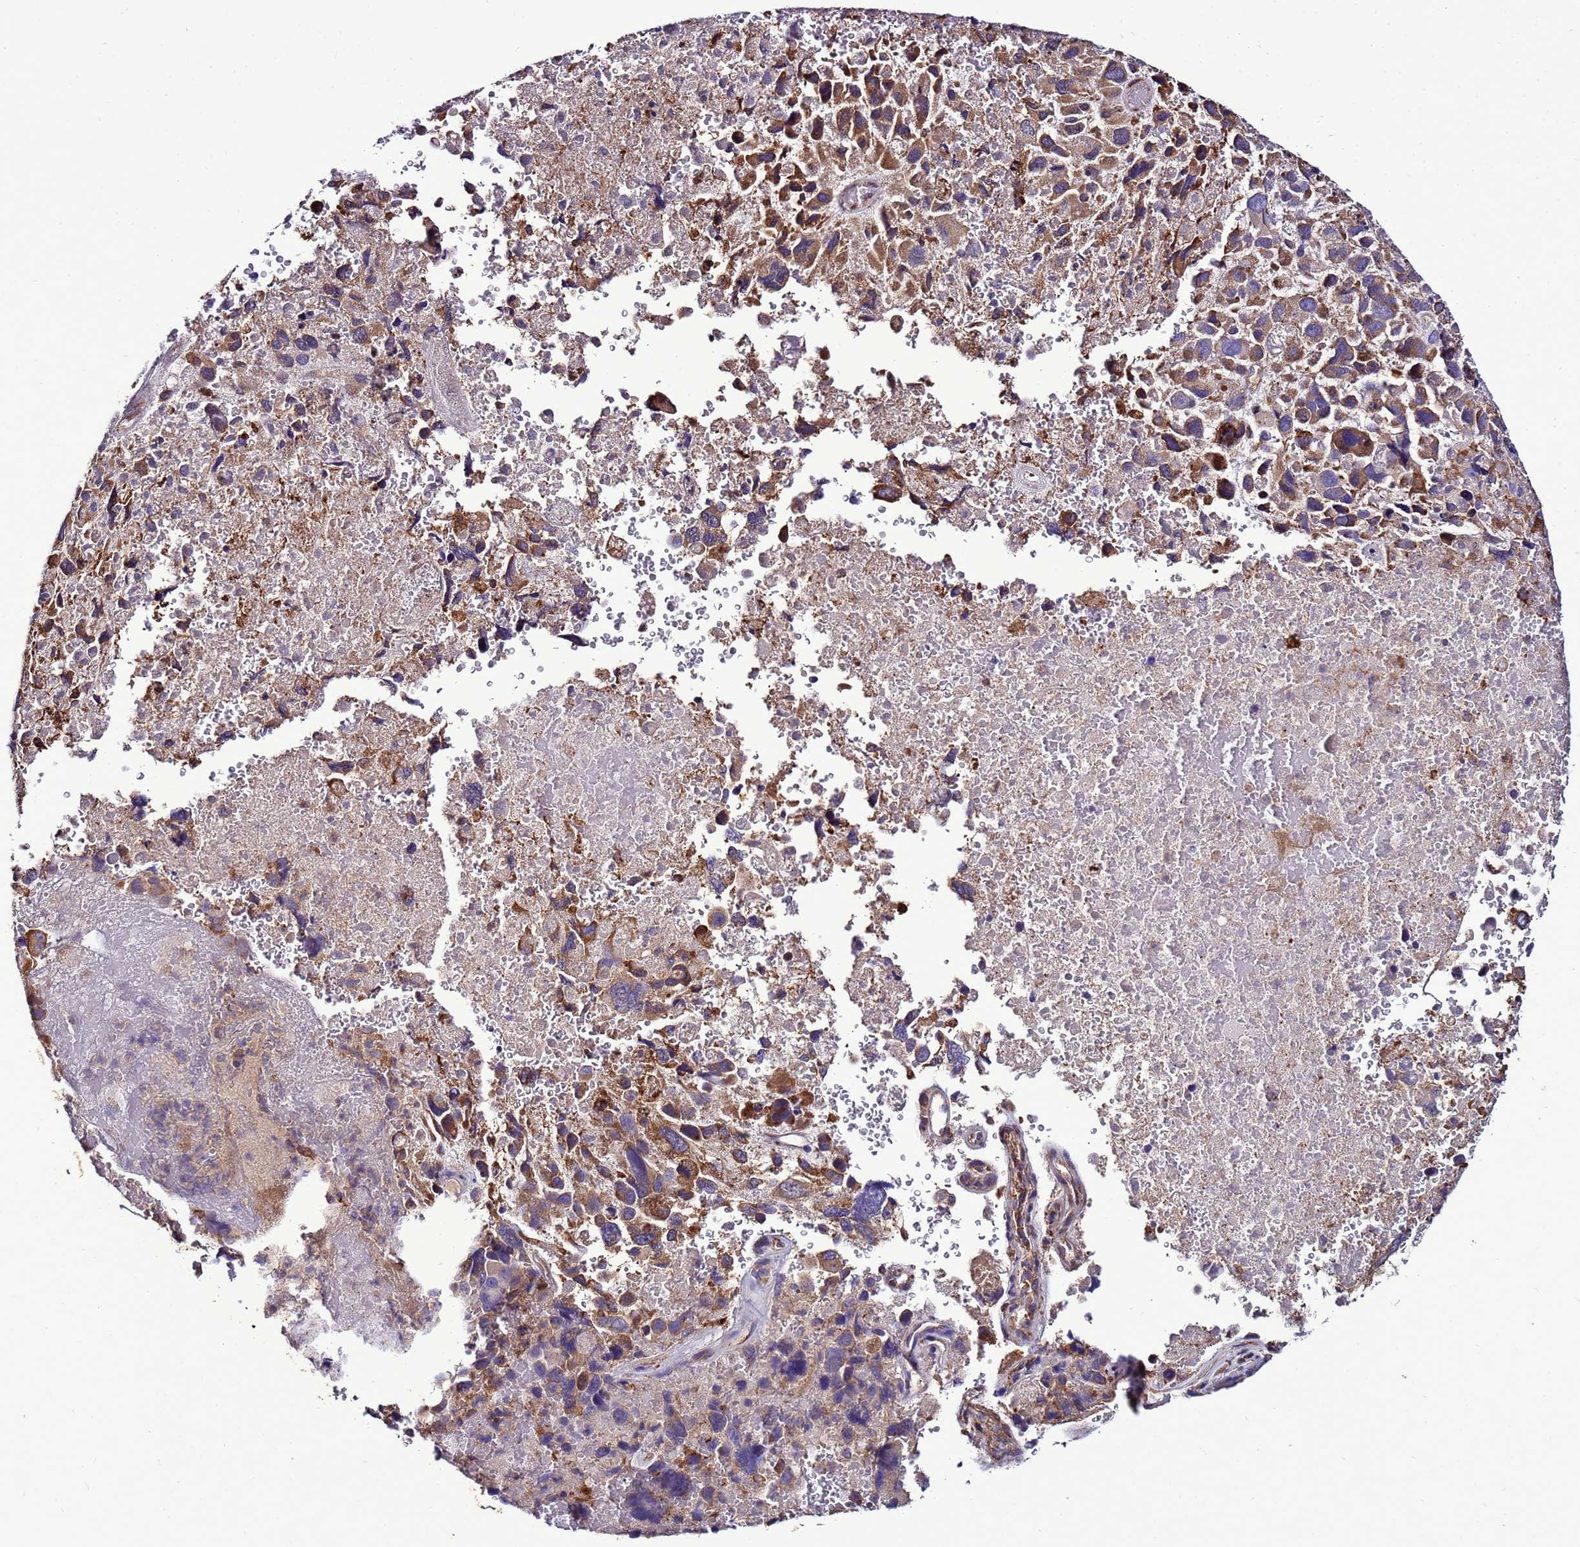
{"staining": {"intensity": "moderate", "quantity": ">75%", "location": "cytoplasmic/membranous"}, "tissue": "melanoma", "cell_type": "Tumor cells", "image_type": "cancer", "snomed": [{"axis": "morphology", "description": "Malignant melanoma, Metastatic site"}, {"axis": "topography", "description": "Brain"}], "caption": "Melanoma was stained to show a protein in brown. There is medium levels of moderate cytoplasmic/membranous positivity in approximately >75% of tumor cells.", "gene": "ANTKMT", "patient": {"sex": "female", "age": 53}}